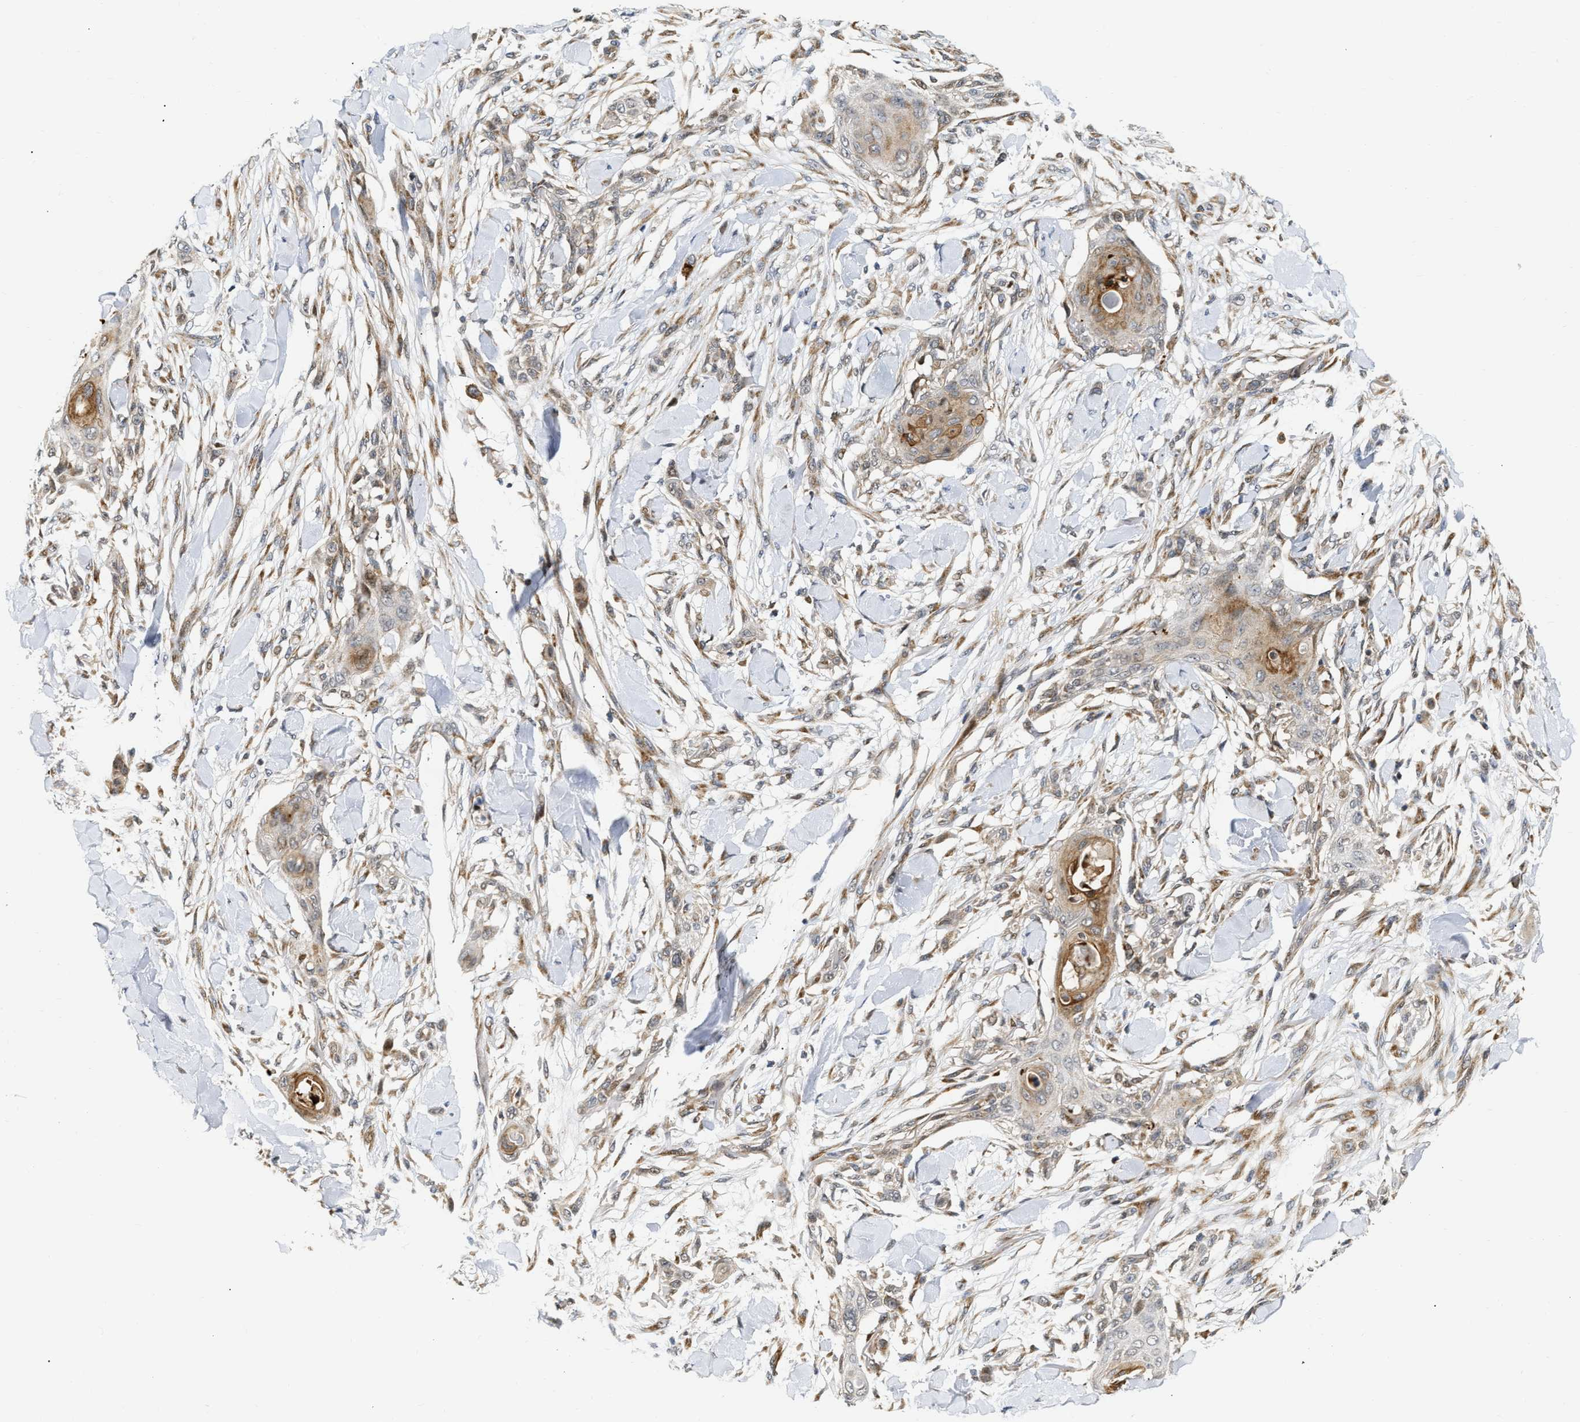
{"staining": {"intensity": "moderate", "quantity": "25%-75%", "location": "cytoplasmic/membranous"}, "tissue": "skin cancer", "cell_type": "Tumor cells", "image_type": "cancer", "snomed": [{"axis": "morphology", "description": "Squamous cell carcinoma, NOS"}, {"axis": "topography", "description": "Skin"}], "caption": "Approximately 25%-75% of tumor cells in skin cancer (squamous cell carcinoma) exhibit moderate cytoplasmic/membranous protein staining as visualized by brown immunohistochemical staining.", "gene": "DEPTOR", "patient": {"sex": "female", "age": 59}}